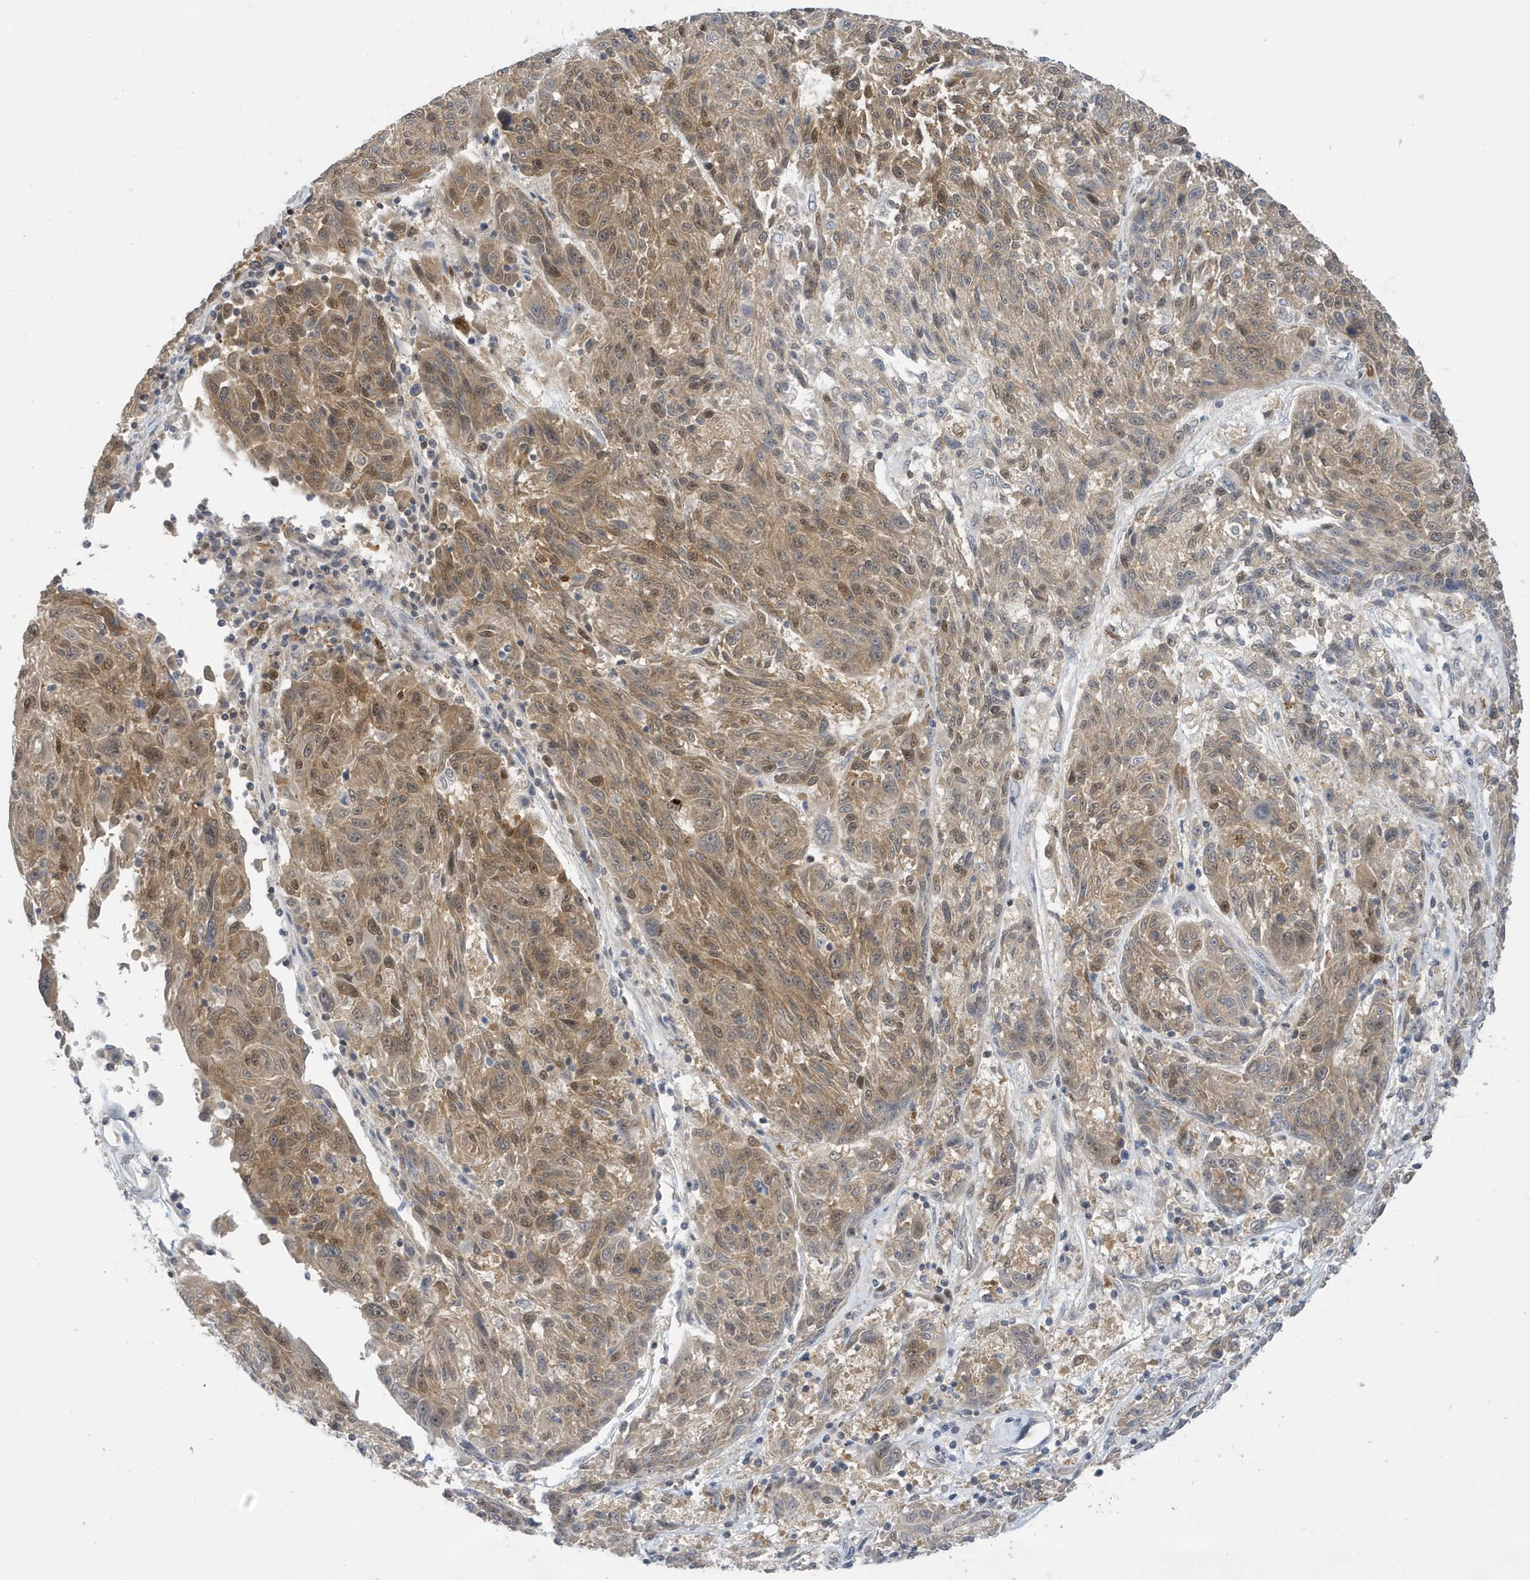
{"staining": {"intensity": "moderate", "quantity": ">75%", "location": "cytoplasmic/membranous,nuclear"}, "tissue": "melanoma", "cell_type": "Tumor cells", "image_type": "cancer", "snomed": [{"axis": "morphology", "description": "Malignant melanoma, NOS"}, {"axis": "topography", "description": "Skin"}], "caption": "This is an image of IHC staining of melanoma, which shows moderate positivity in the cytoplasmic/membranous and nuclear of tumor cells.", "gene": "NCOA7", "patient": {"sex": "male", "age": 53}}